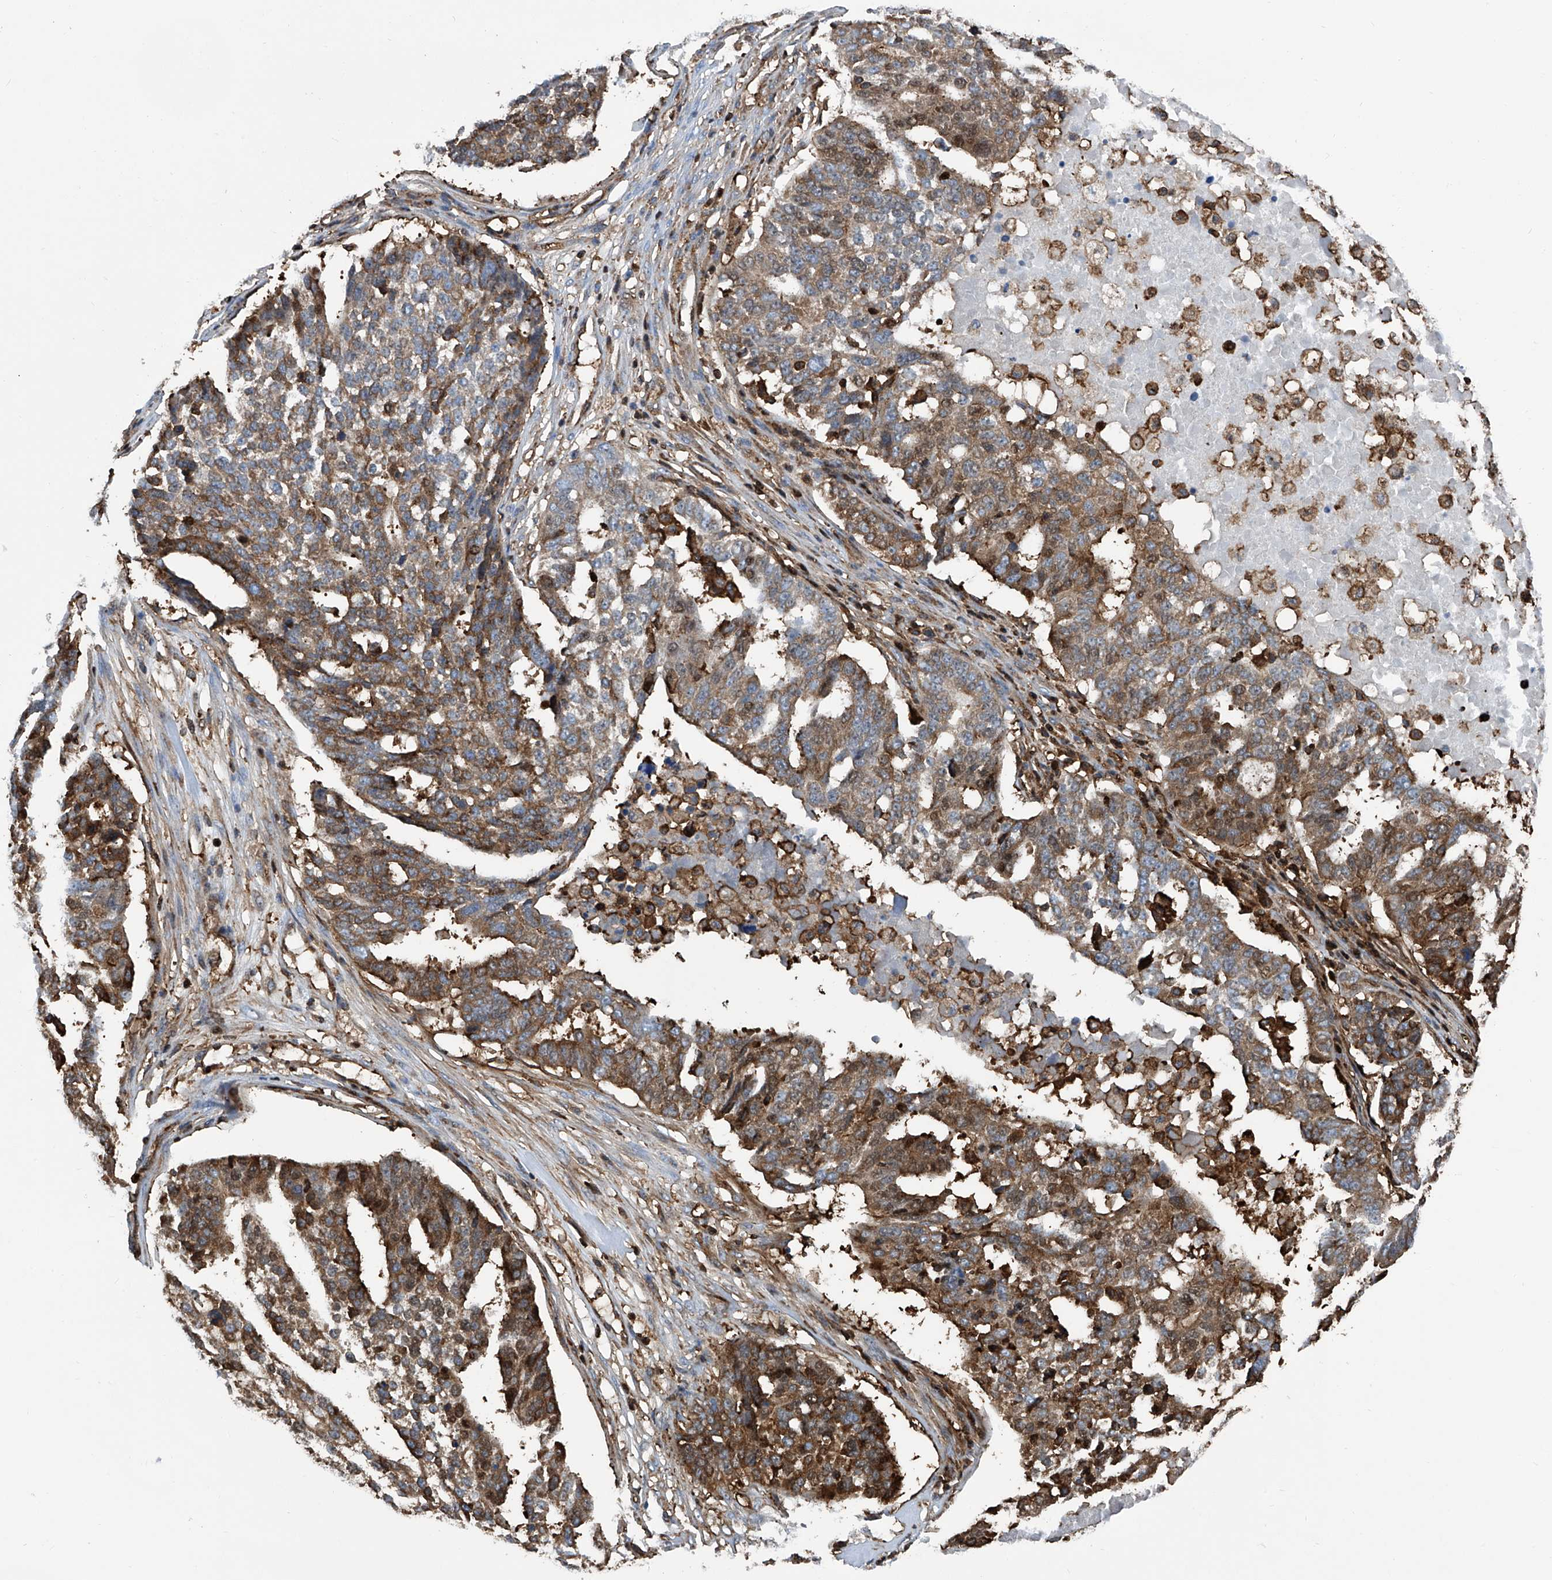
{"staining": {"intensity": "moderate", "quantity": ">75%", "location": "cytoplasmic/membranous,nuclear"}, "tissue": "ovarian cancer", "cell_type": "Tumor cells", "image_type": "cancer", "snomed": [{"axis": "morphology", "description": "Cystadenocarcinoma, serous, NOS"}, {"axis": "topography", "description": "Ovary"}], "caption": "Ovarian cancer (serous cystadenocarcinoma) stained with immunohistochemistry exhibits moderate cytoplasmic/membranous and nuclear expression in about >75% of tumor cells. (DAB IHC, brown staining for protein, blue staining for nuclei).", "gene": "ZNF484", "patient": {"sex": "female", "age": 59}}